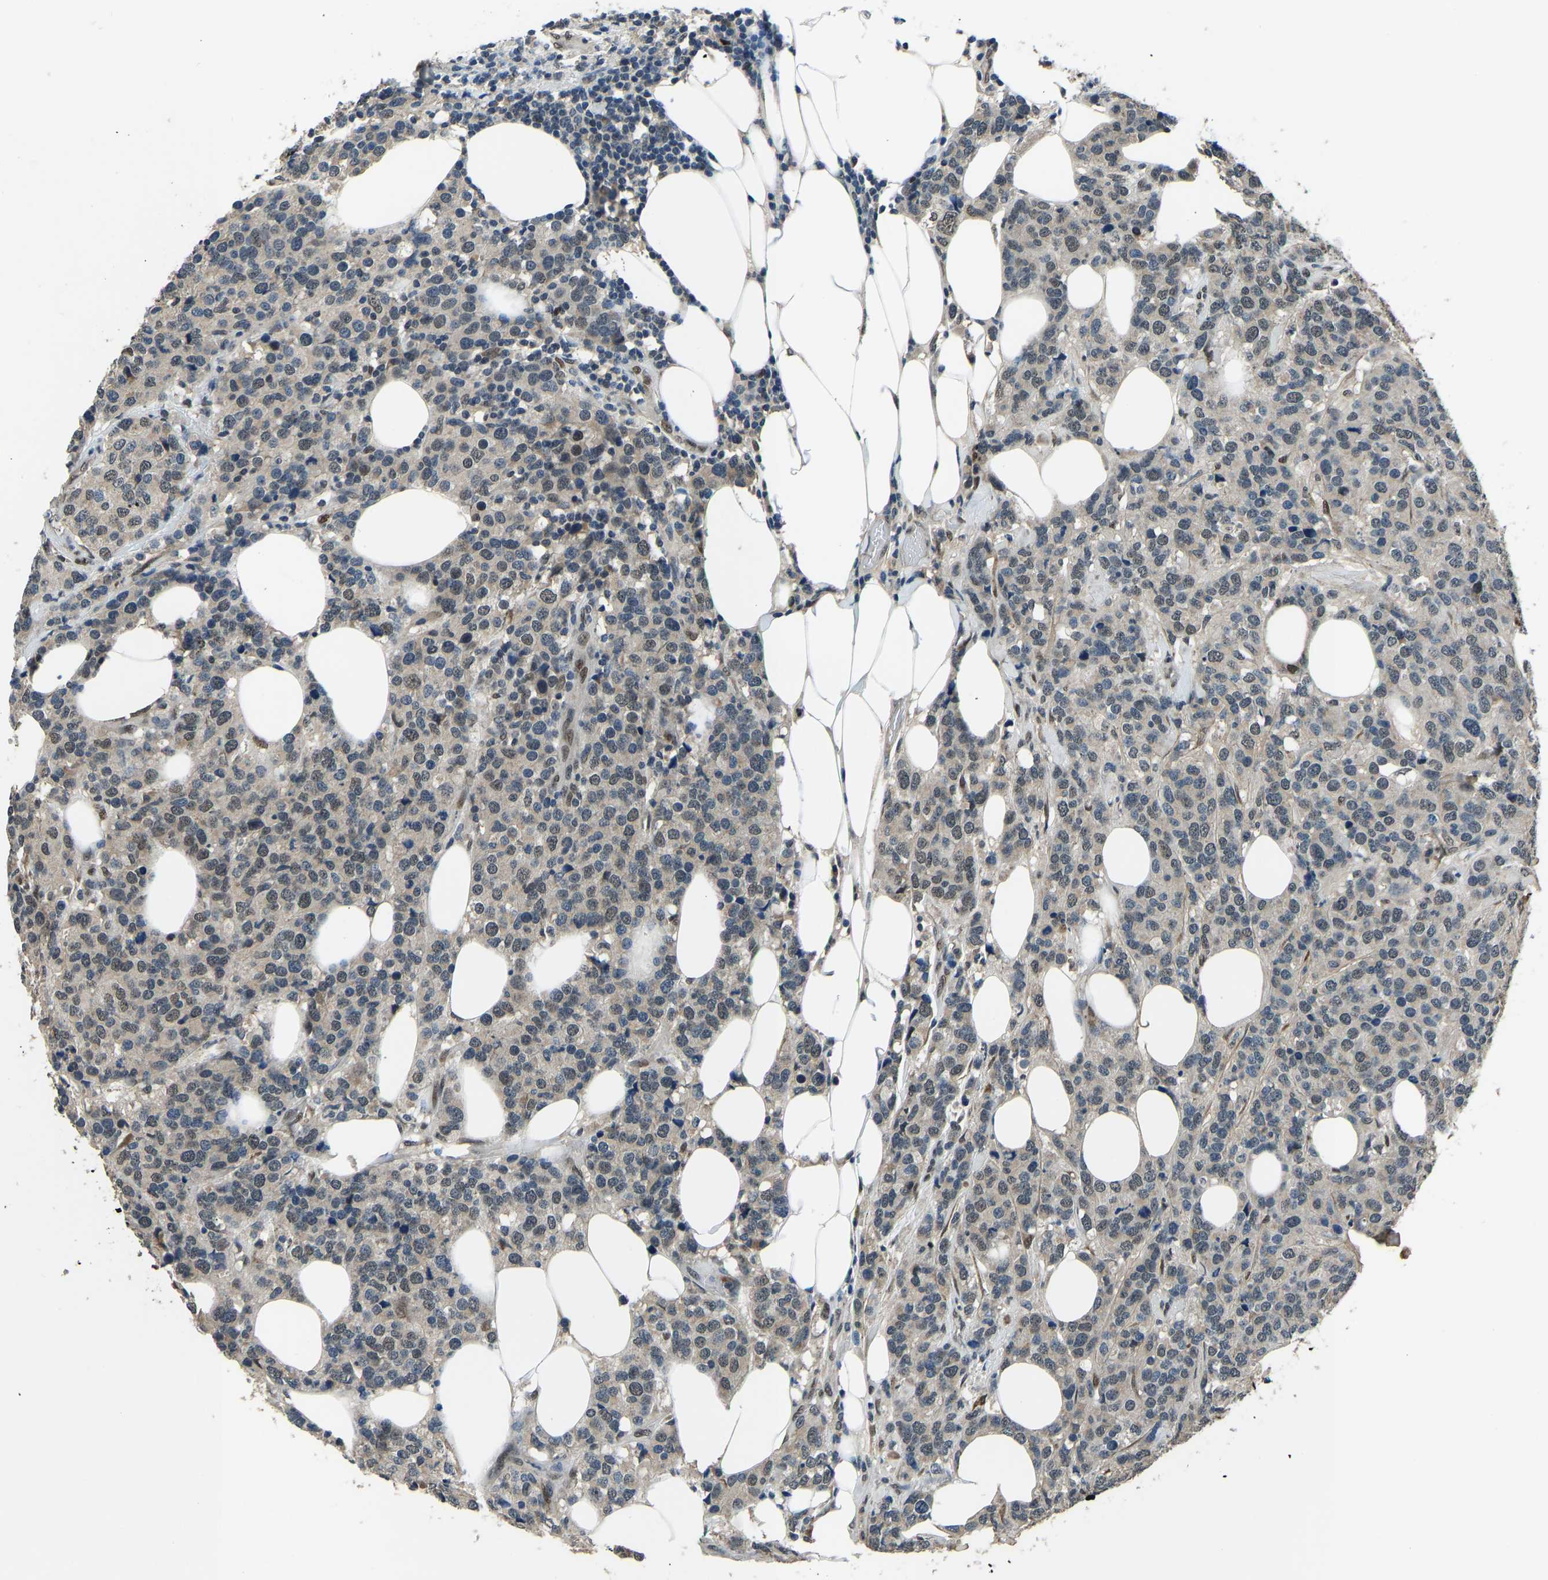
{"staining": {"intensity": "weak", "quantity": "25%-75%", "location": "nuclear"}, "tissue": "breast cancer", "cell_type": "Tumor cells", "image_type": "cancer", "snomed": [{"axis": "morphology", "description": "Lobular carcinoma"}, {"axis": "topography", "description": "Breast"}], "caption": "Weak nuclear positivity is identified in about 25%-75% of tumor cells in lobular carcinoma (breast). The protein of interest is shown in brown color, while the nuclei are stained blue.", "gene": "FOS", "patient": {"sex": "female", "age": 59}}